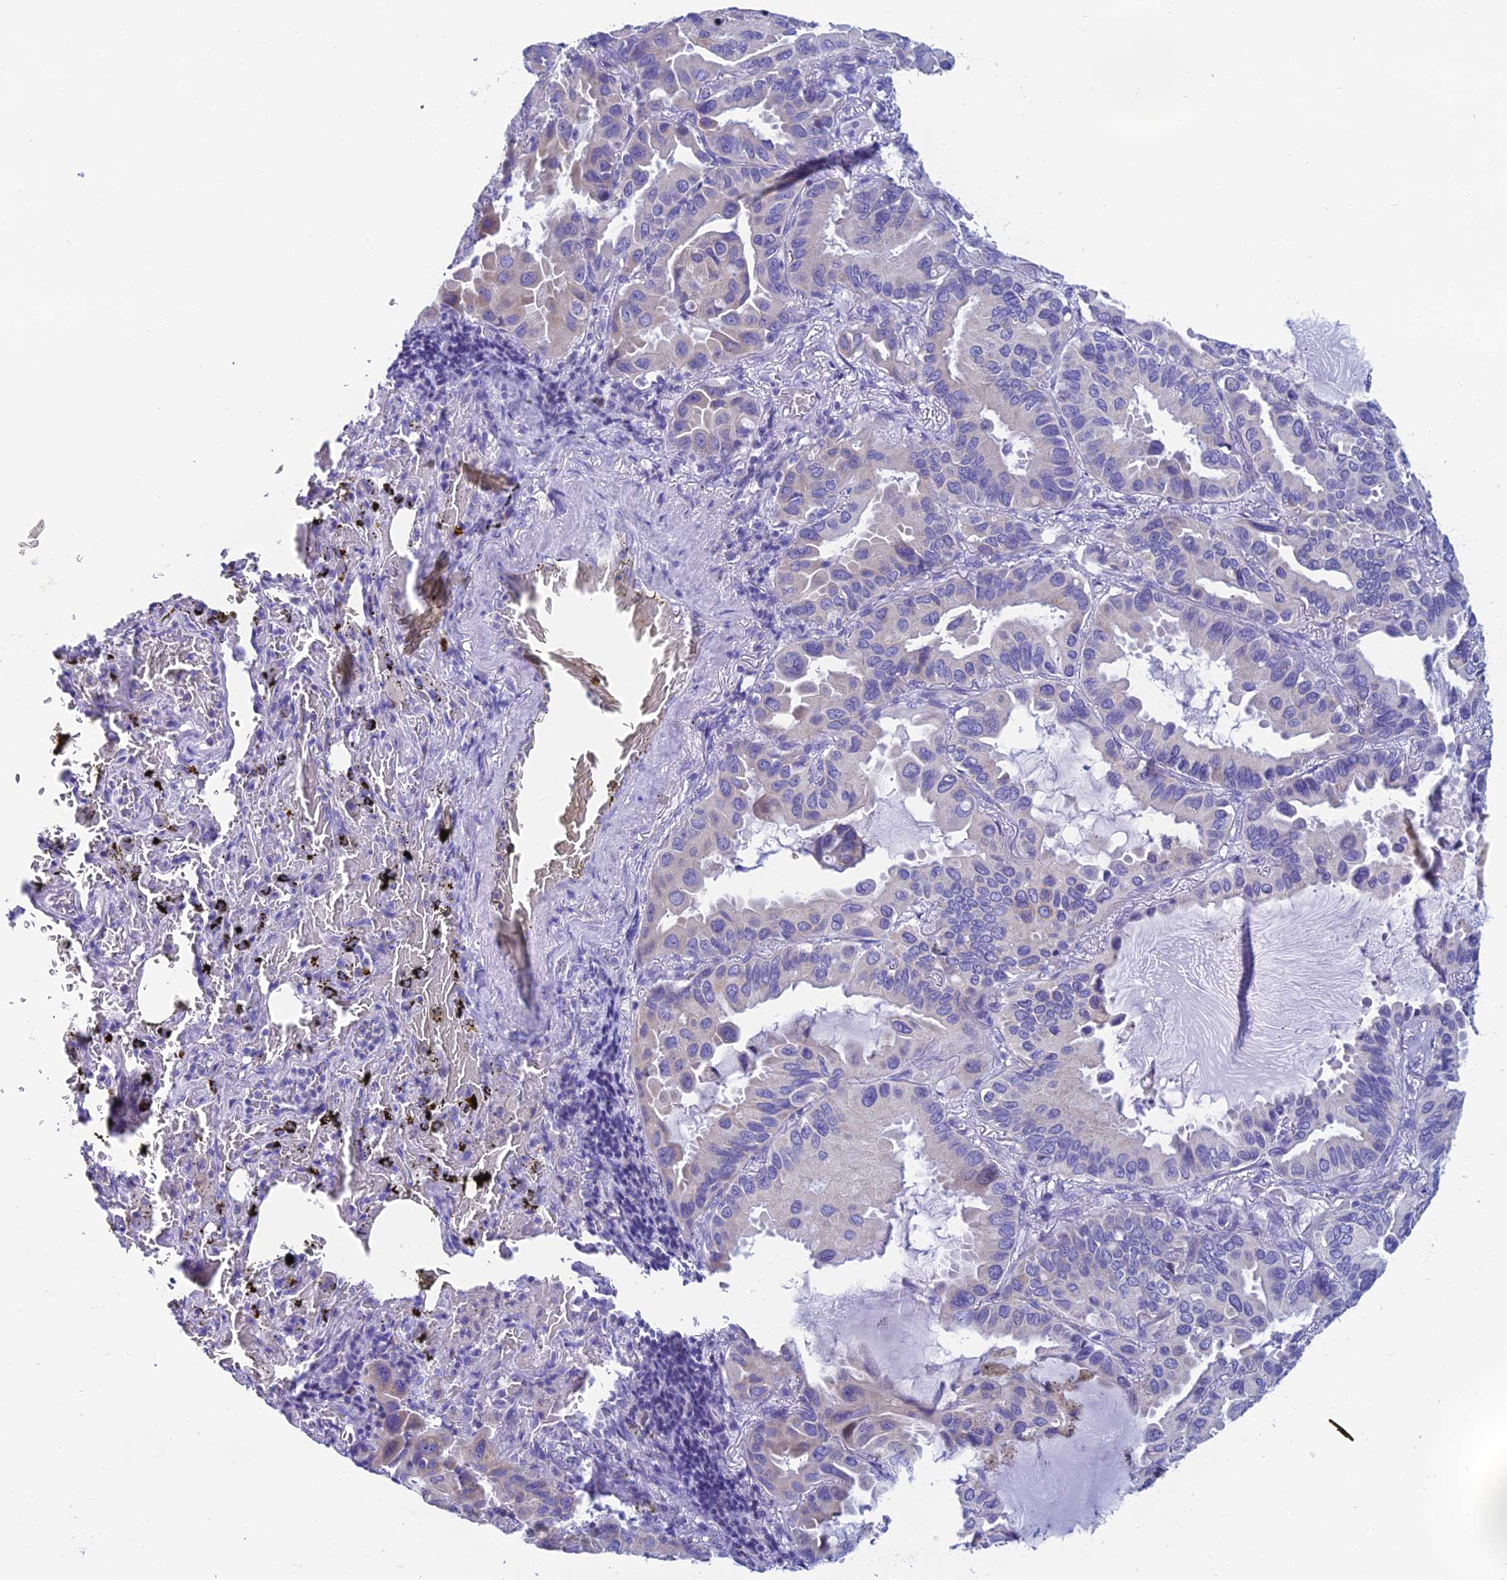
{"staining": {"intensity": "negative", "quantity": "none", "location": "none"}, "tissue": "lung cancer", "cell_type": "Tumor cells", "image_type": "cancer", "snomed": [{"axis": "morphology", "description": "Adenocarcinoma, NOS"}, {"axis": "topography", "description": "Lung"}], "caption": "This image is of adenocarcinoma (lung) stained with immunohistochemistry (IHC) to label a protein in brown with the nuclei are counter-stained blue. There is no staining in tumor cells. (Immunohistochemistry, brightfield microscopy, high magnification).", "gene": "REEP4", "patient": {"sex": "male", "age": 64}}